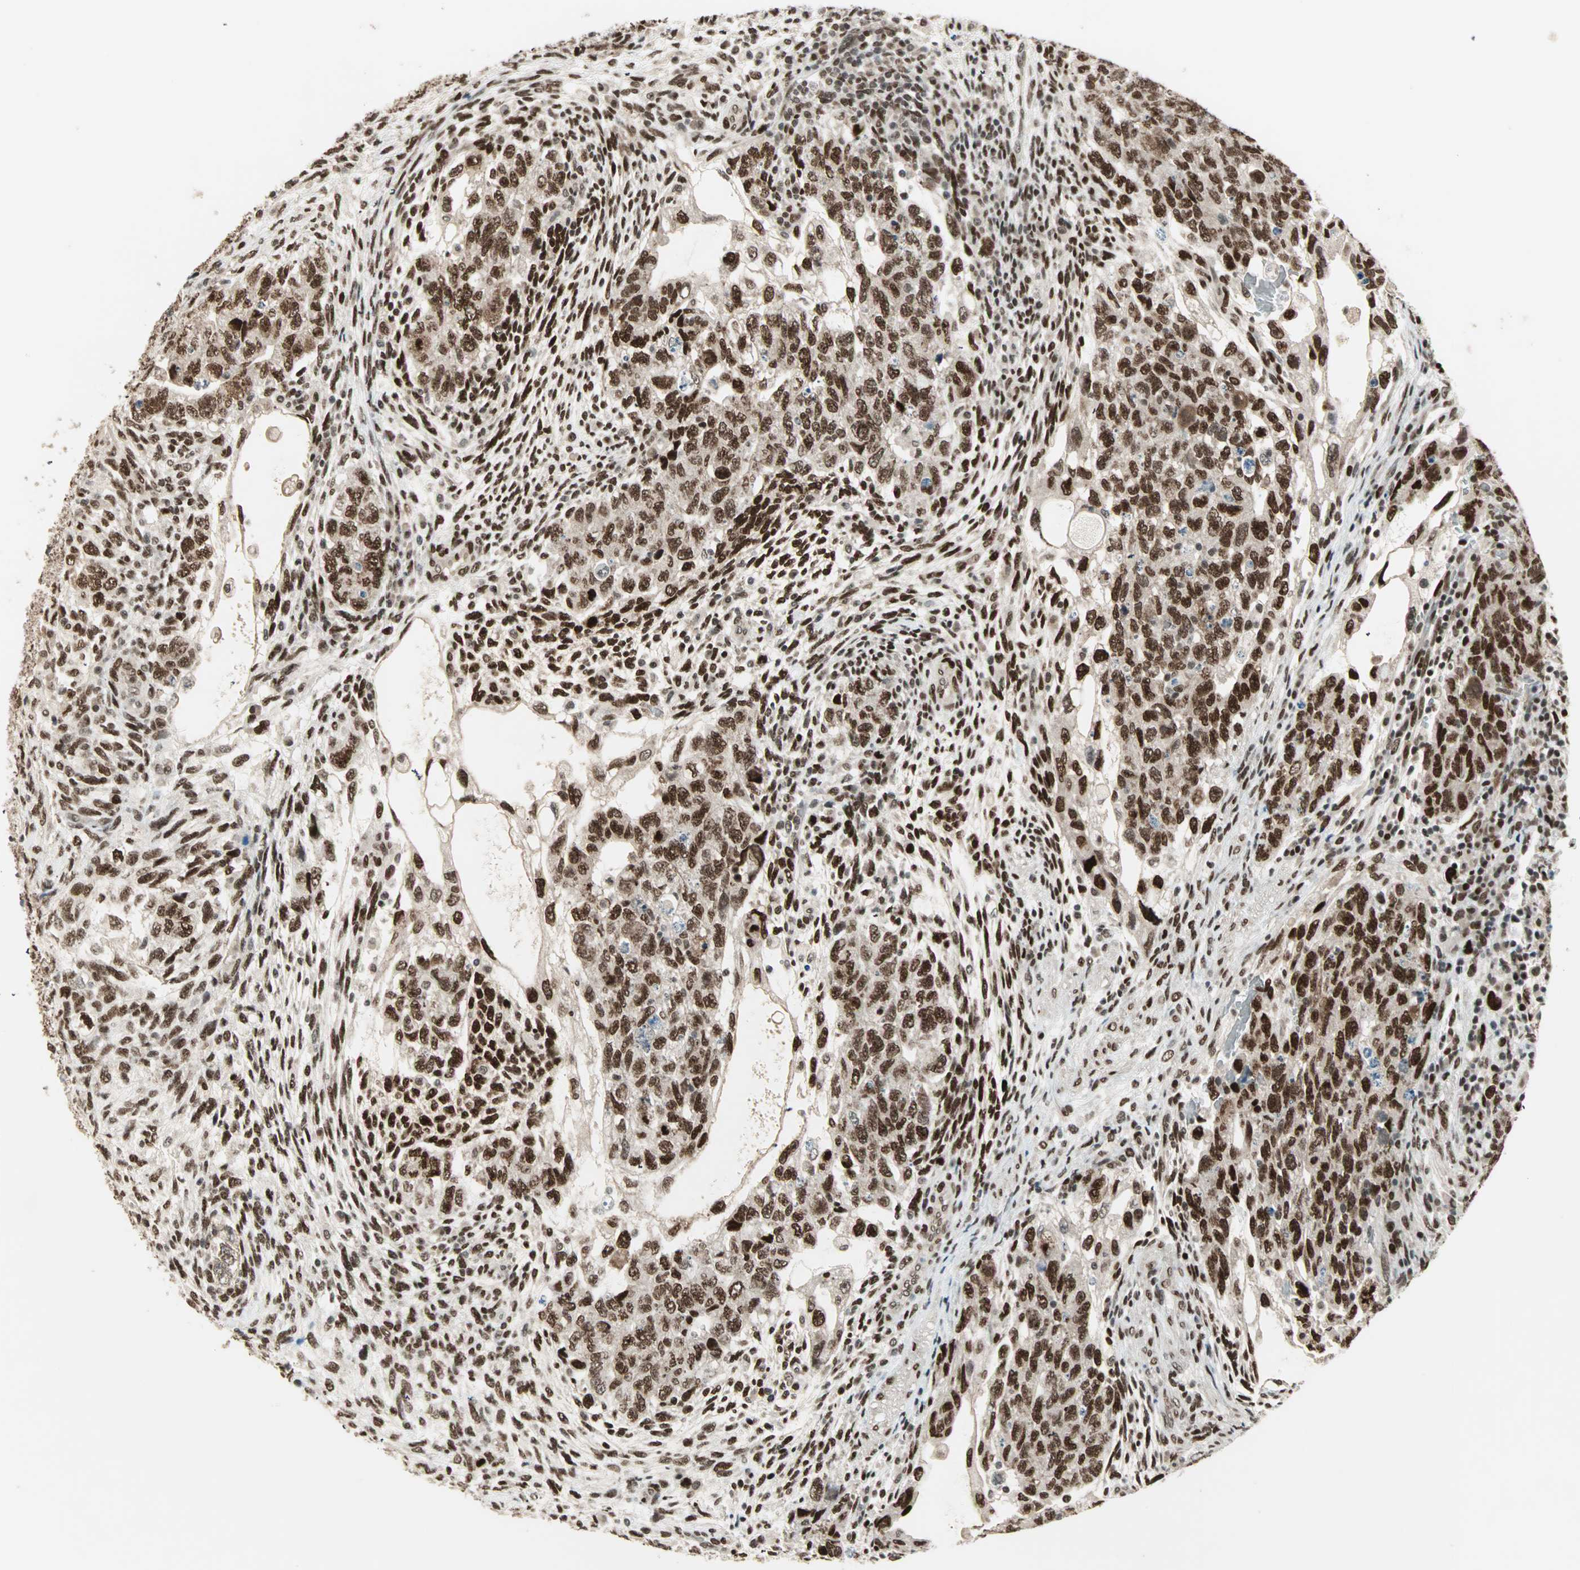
{"staining": {"intensity": "strong", "quantity": ">75%", "location": "nuclear"}, "tissue": "testis cancer", "cell_type": "Tumor cells", "image_type": "cancer", "snomed": [{"axis": "morphology", "description": "Normal tissue, NOS"}, {"axis": "morphology", "description": "Carcinoma, Embryonal, NOS"}, {"axis": "topography", "description": "Testis"}], "caption": "Testis cancer (embryonal carcinoma) stained with immunohistochemistry (IHC) demonstrates strong nuclear staining in about >75% of tumor cells. The staining is performed using DAB (3,3'-diaminobenzidine) brown chromogen to label protein expression. The nuclei are counter-stained blue using hematoxylin.", "gene": "MDC1", "patient": {"sex": "male", "age": 36}}